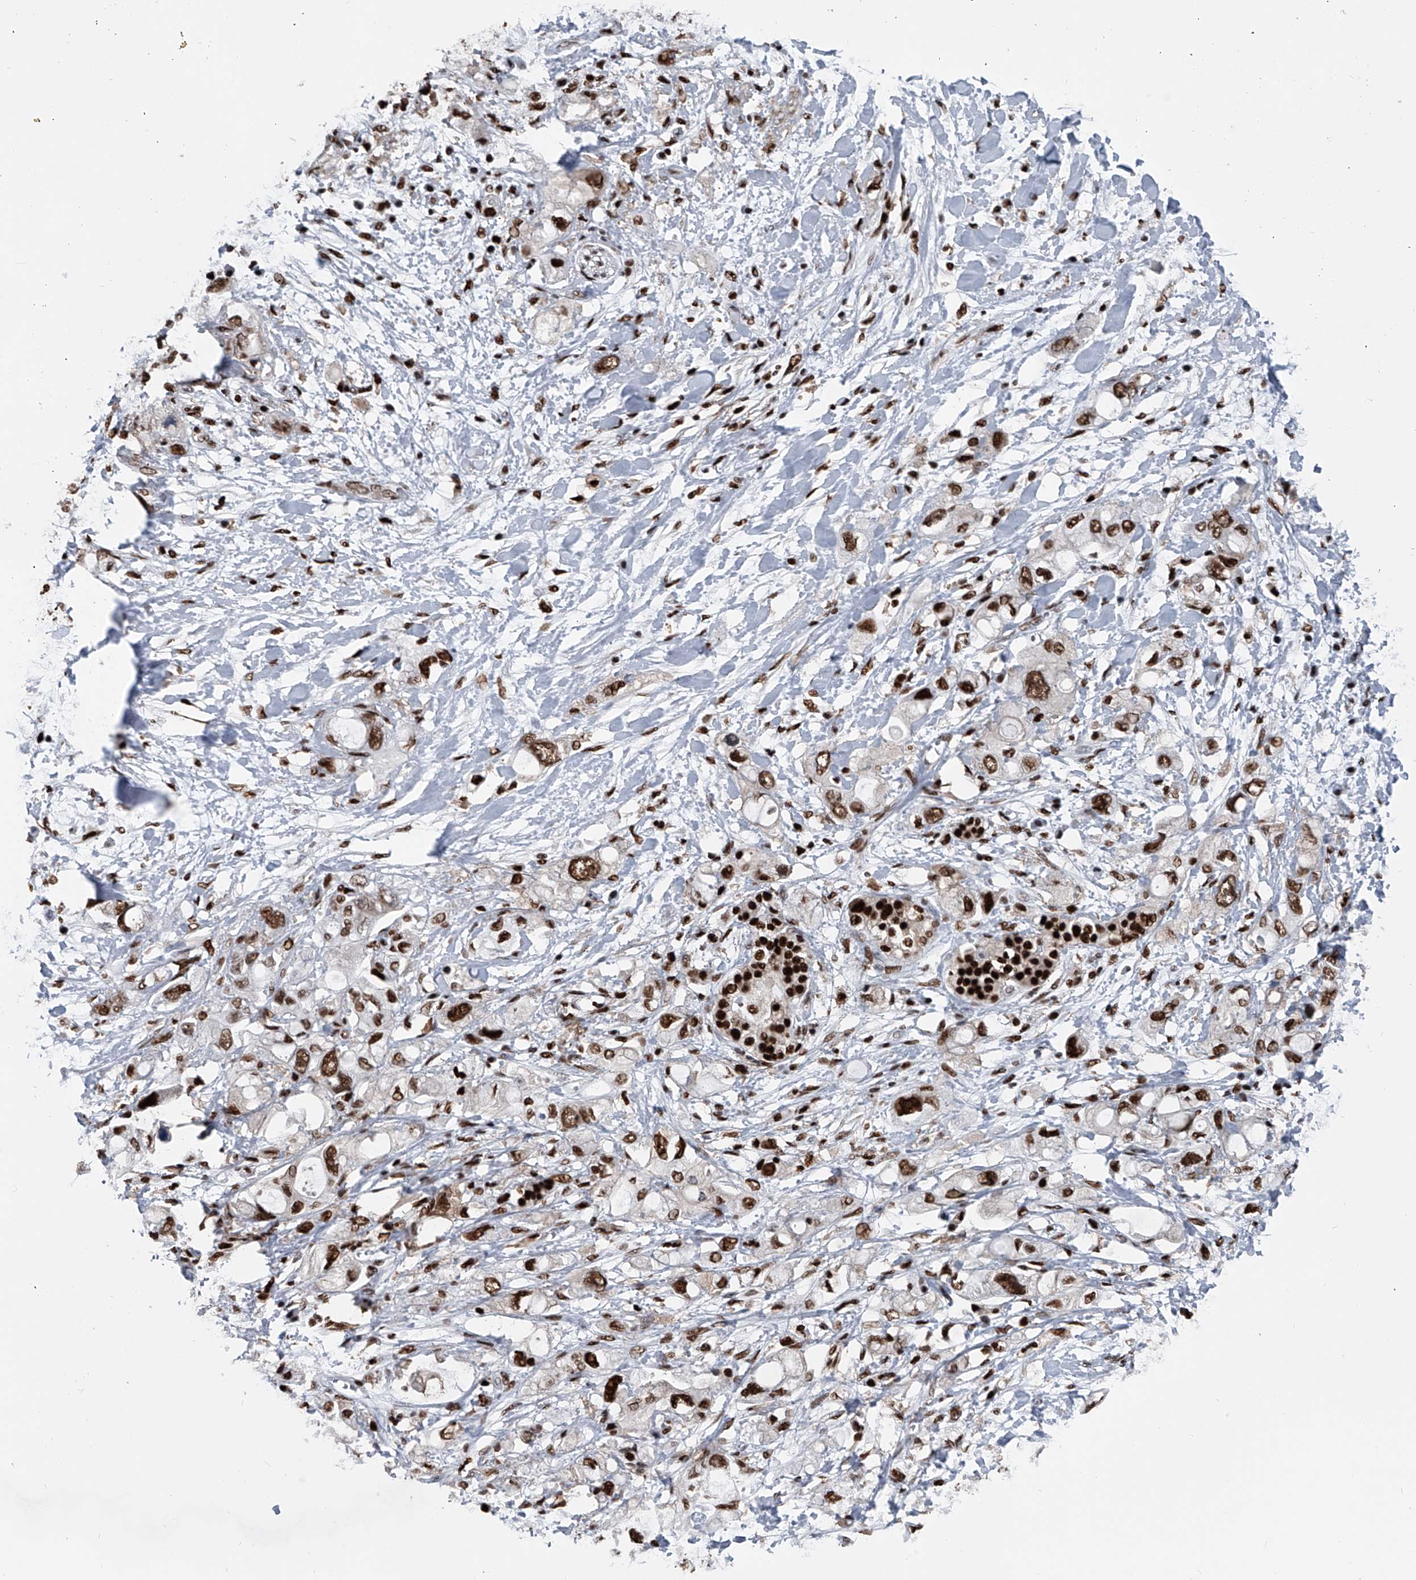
{"staining": {"intensity": "strong", "quantity": ">75%", "location": "nuclear"}, "tissue": "pancreatic cancer", "cell_type": "Tumor cells", "image_type": "cancer", "snomed": [{"axis": "morphology", "description": "Adenocarcinoma, NOS"}, {"axis": "topography", "description": "Pancreas"}], "caption": "Pancreatic cancer (adenocarcinoma) stained with a brown dye displays strong nuclear positive staining in about >75% of tumor cells.", "gene": "FKBP5", "patient": {"sex": "female", "age": 56}}